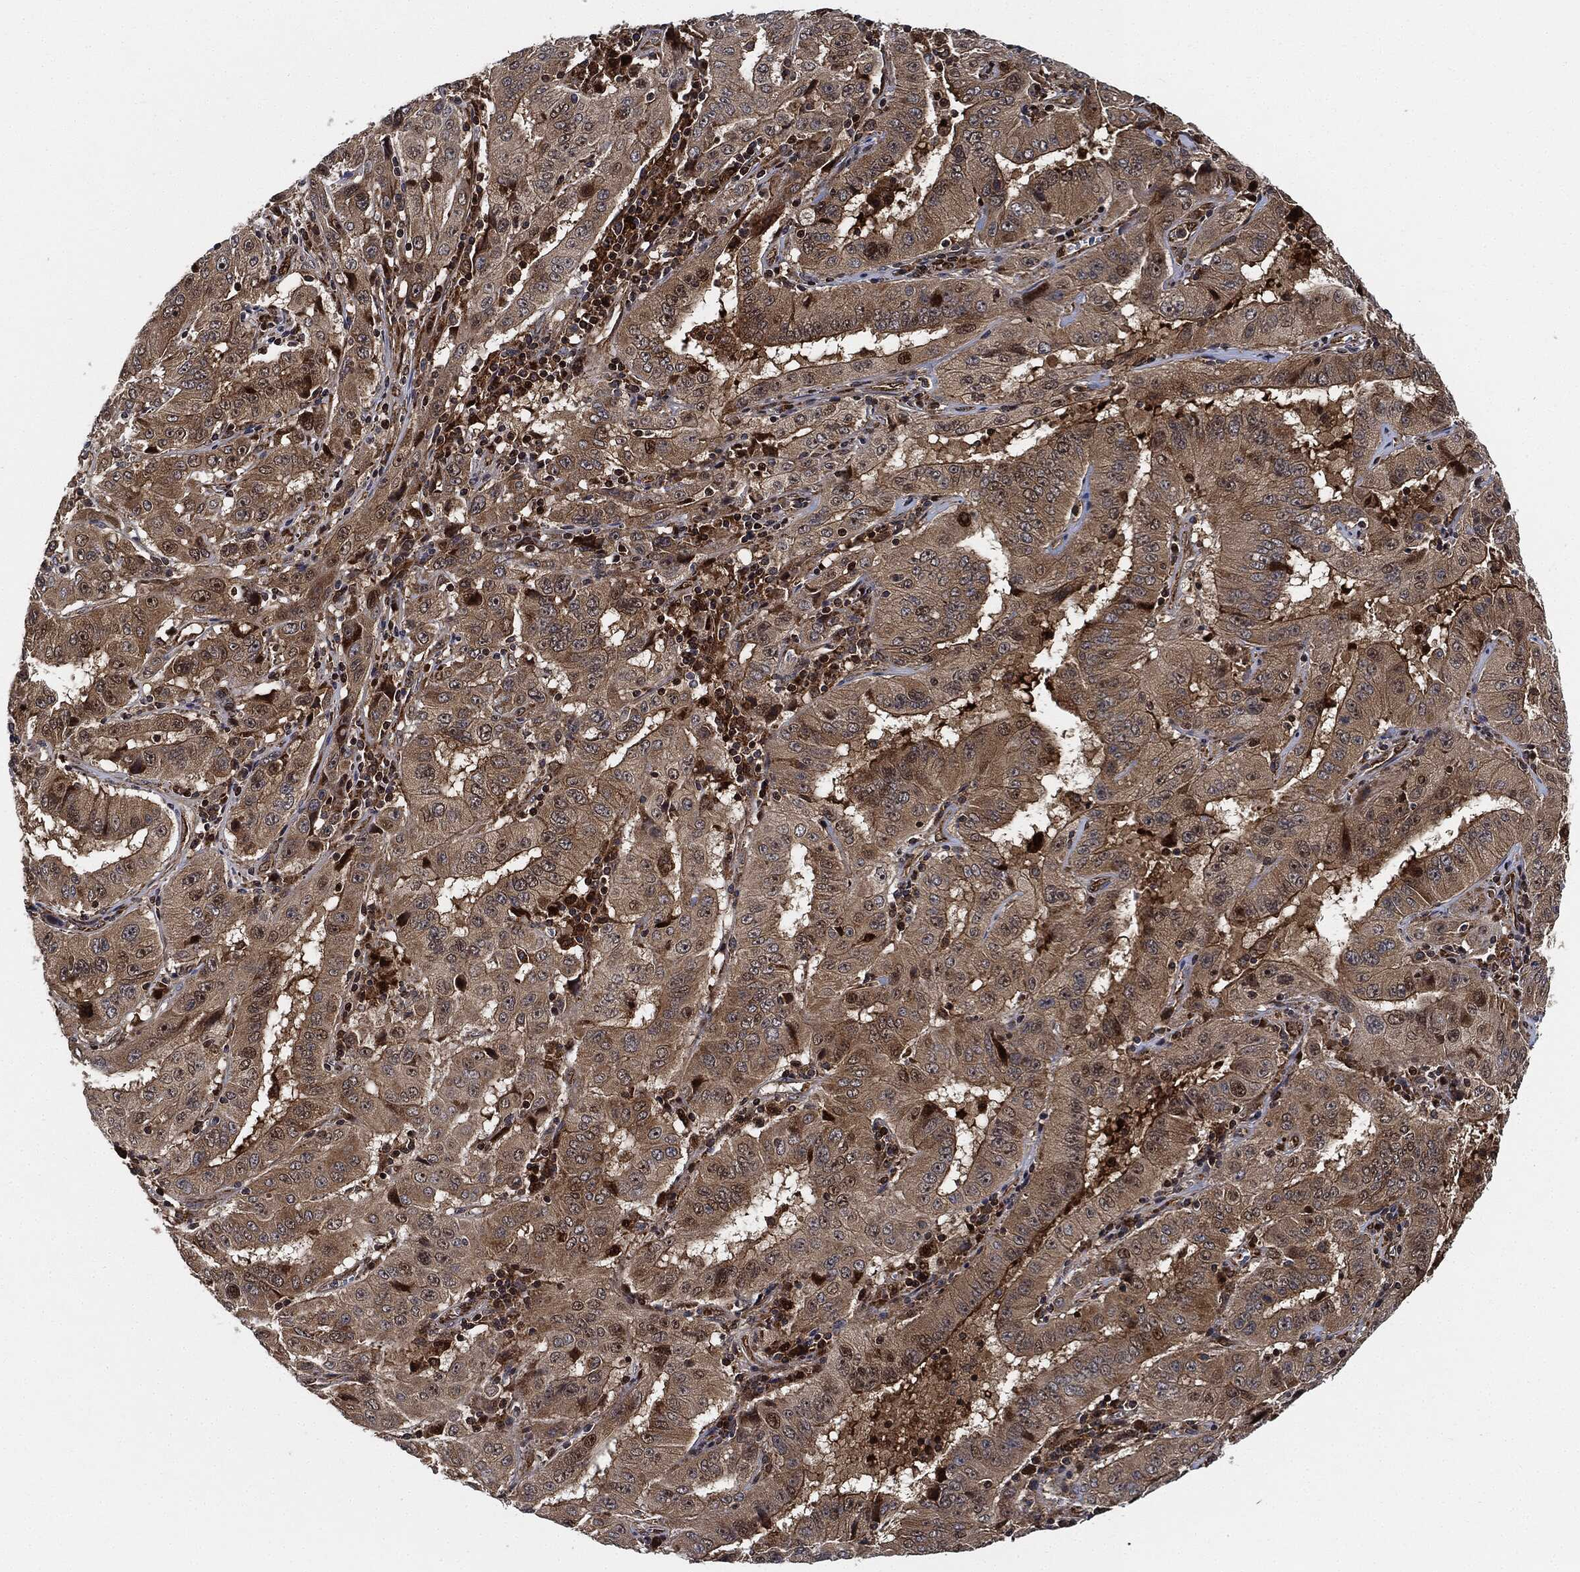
{"staining": {"intensity": "moderate", "quantity": ">75%", "location": "cytoplasmic/membranous"}, "tissue": "pancreatic cancer", "cell_type": "Tumor cells", "image_type": "cancer", "snomed": [{"axis": "morphology", "description": "Adenocarcinoma, NOS"}, {"axis": "topography", "description": "Pancreas"}], "caption": "IHC (DAB) staining of pancreatic adenocarcinoma demonstrates moderate cytoplasmic/membranous protein positivity in approximately >75% of tumor cells.", "gene": "RNASEL", "patient": {"sex": "male", "age": 63}}